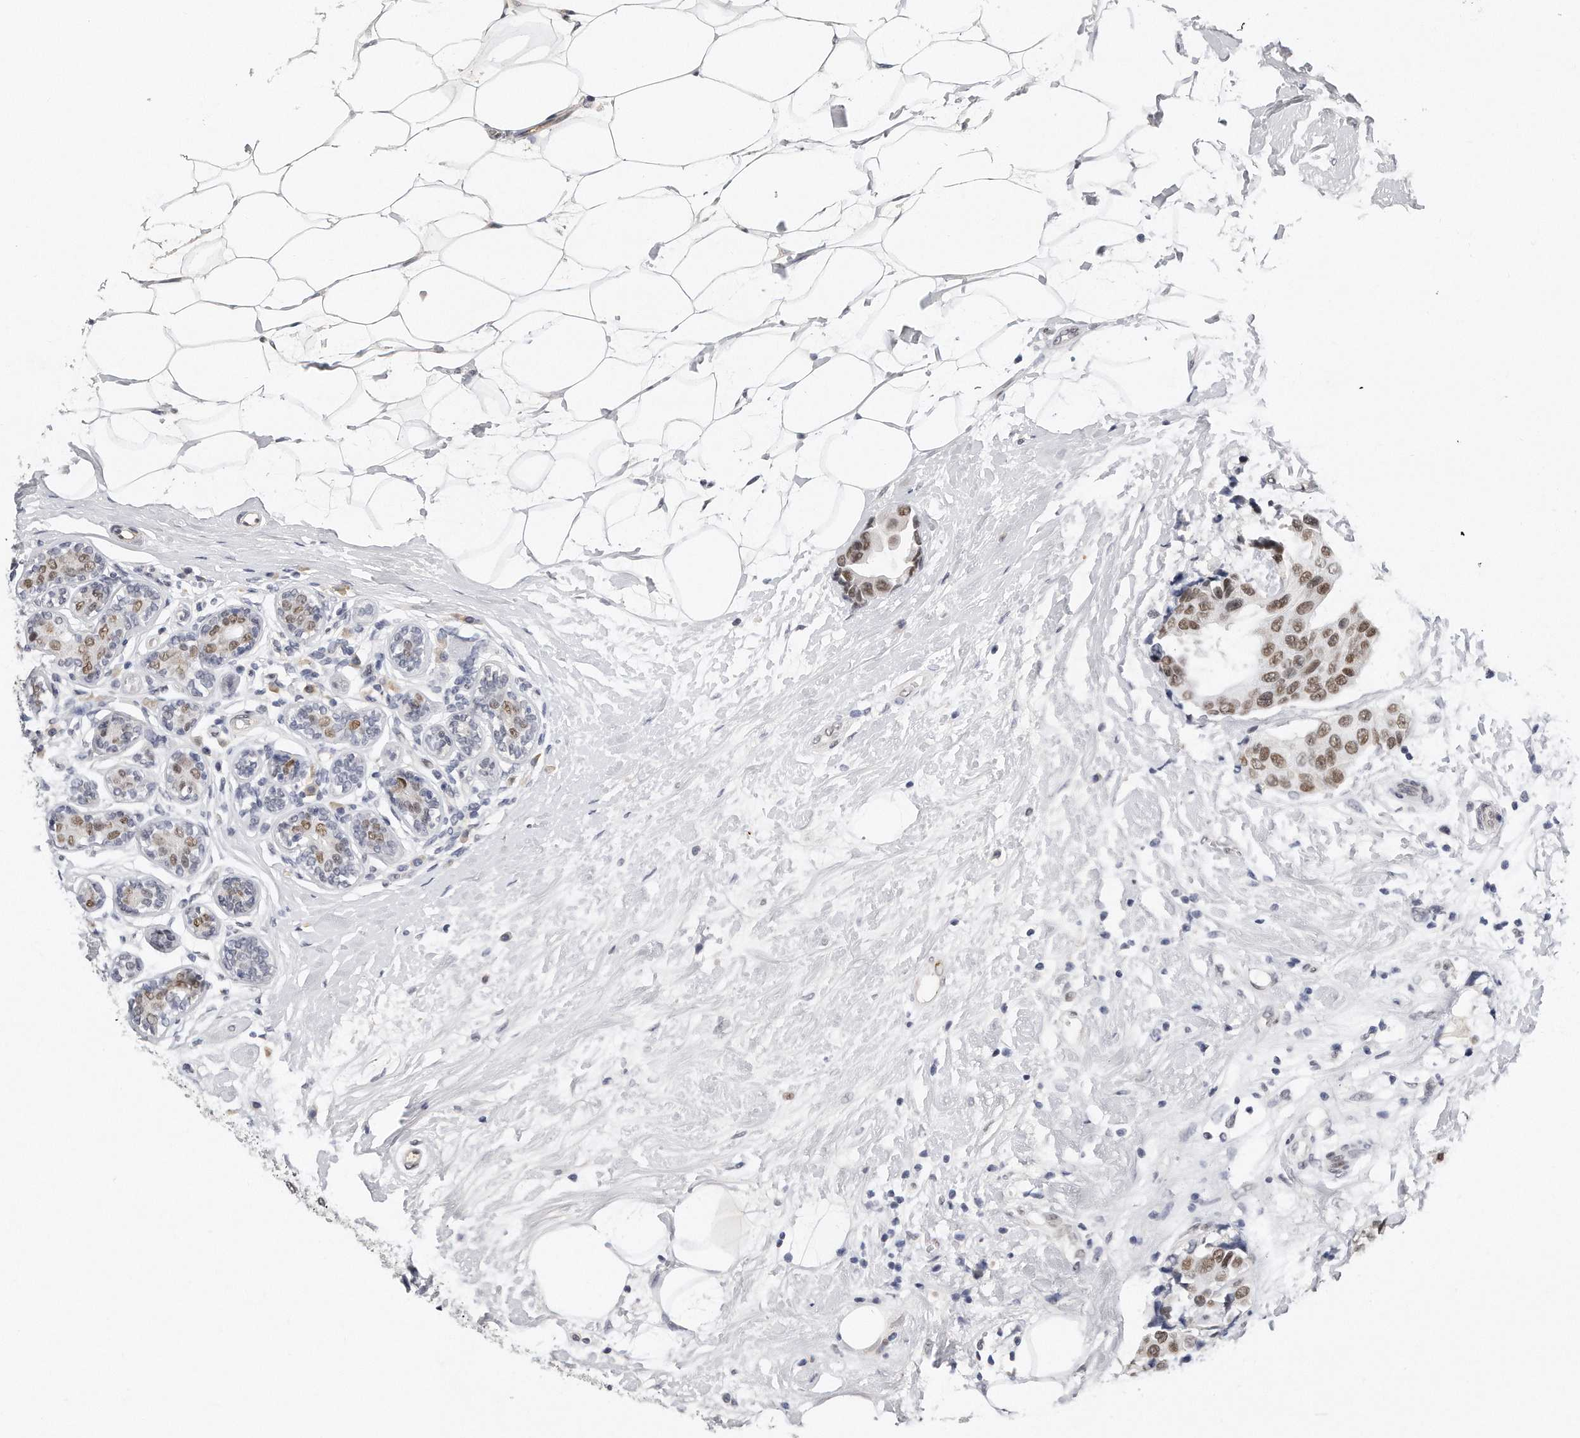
{"staining": {"intensity": "moderate", "quantity": ">75%", "location": "nuclear"}, "tissue": "breast cancer", "cell_type": "Tumor cells", "image_type": "cancer", "snomed": [{"axis": "morphology", "description": "Normal tissue, NOS"}, {"axis": "morphology", "description": "Duct carcinoma"}, {"axis": "topography", "description": "Breast"}], "caption": "This histopathology image shows breast invasive ductal carcinoma stained with immunohistochemistry (IHC) to label a protein in brown. The nuclear of tumor cells show moderate positivity for the protein. Nuclei are counter-stained blue.", "gene": "CTBP2", "patient": {"sex": "female", "age": 39}}